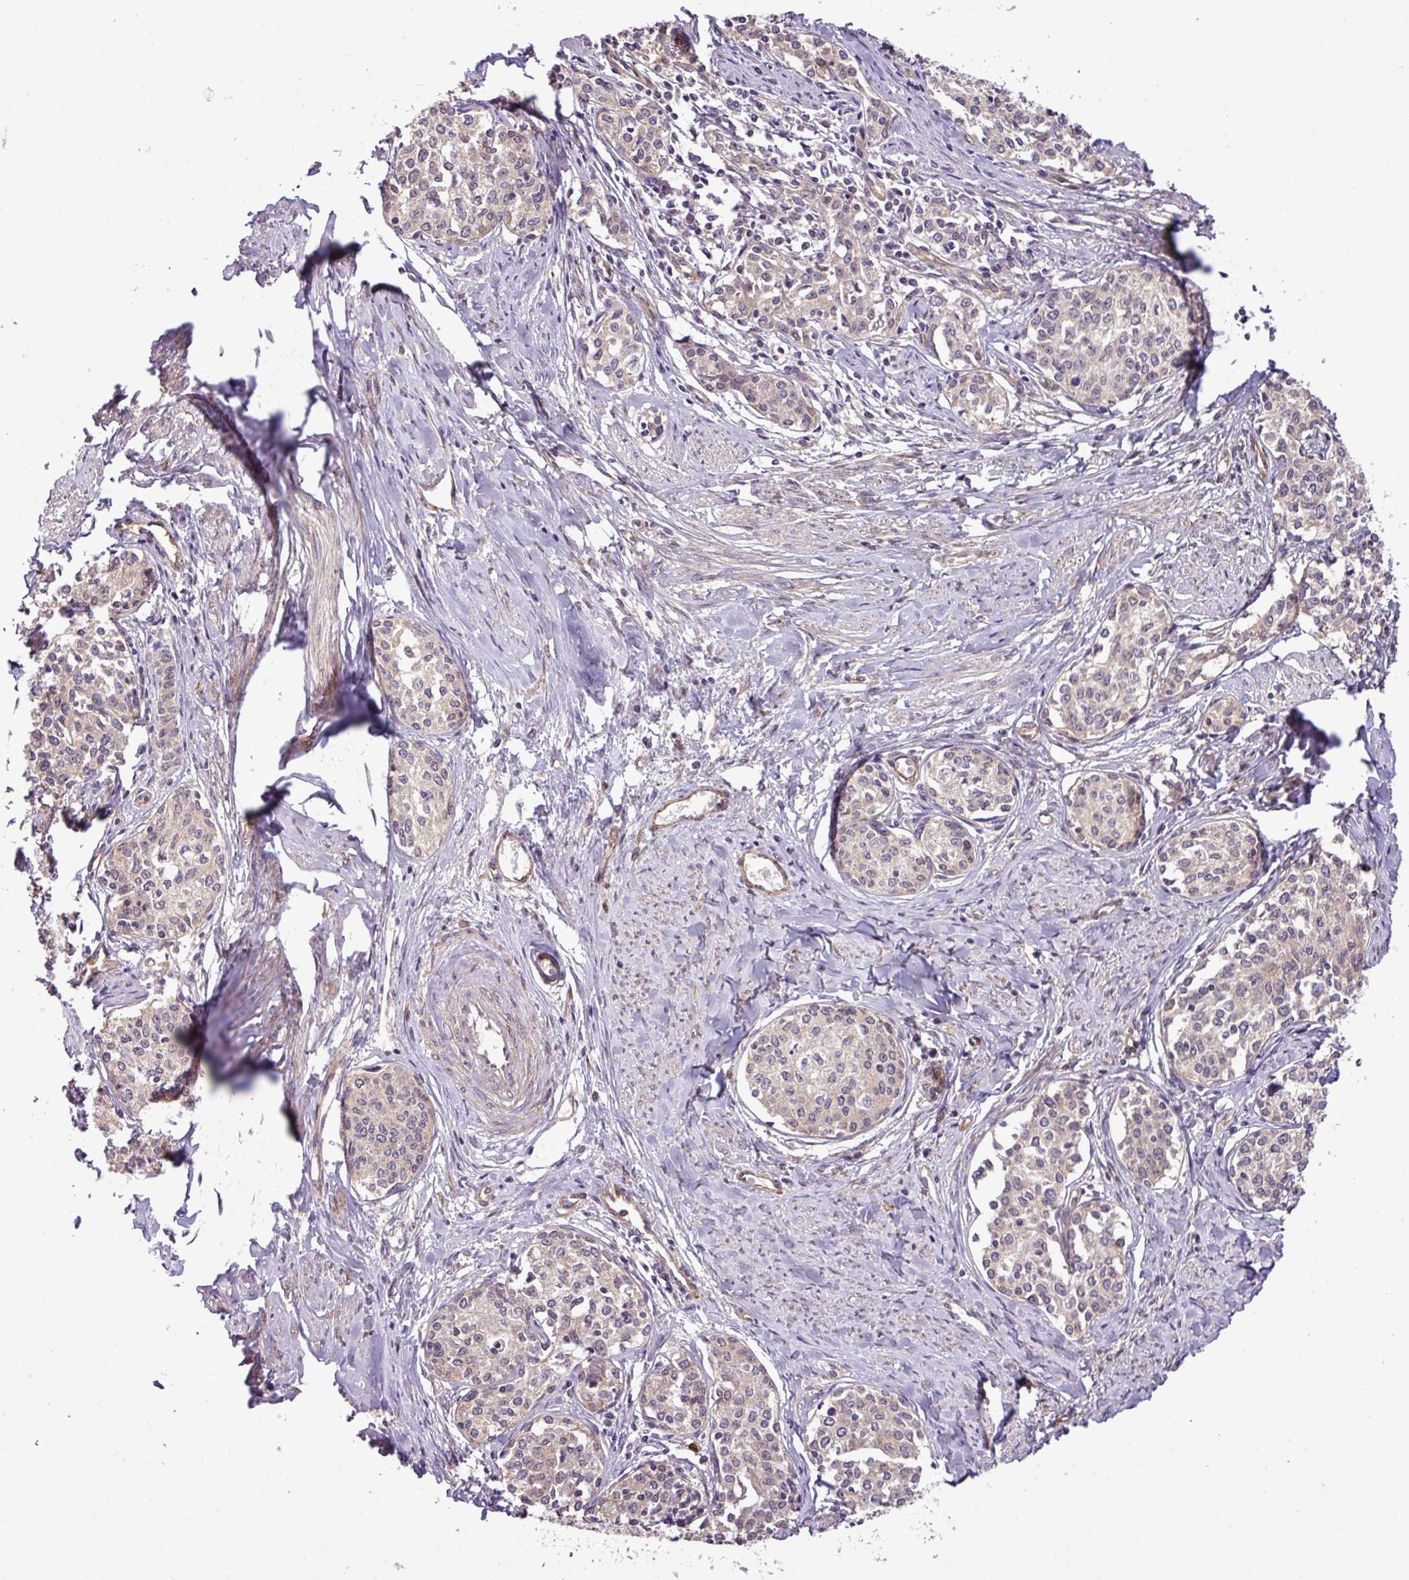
{"staining": {"intensity": "weak", "quantity": "25%-75%", "location": "cytoplasmic/membranous"}, "tissue": "cervical cancer", "cell_type": "Tumor cells", "image_type": "cancer", "snomed": [{"axis": "morphology", "description": "Squamous cell carcinoma, NOS"}, {"axis": "morphology", "description": "Adenocarcinoma, NOS"}, {"axis": "topography", "description": "Cervix"}], "caption": "This is a histology image of immunohistochemistry staining of cervical cancer, which shows weak expression in the cytoplasmic/membranous of tumor cells.", "gene": "XIAP", "patient": {"sex": "female", "age": 52}}